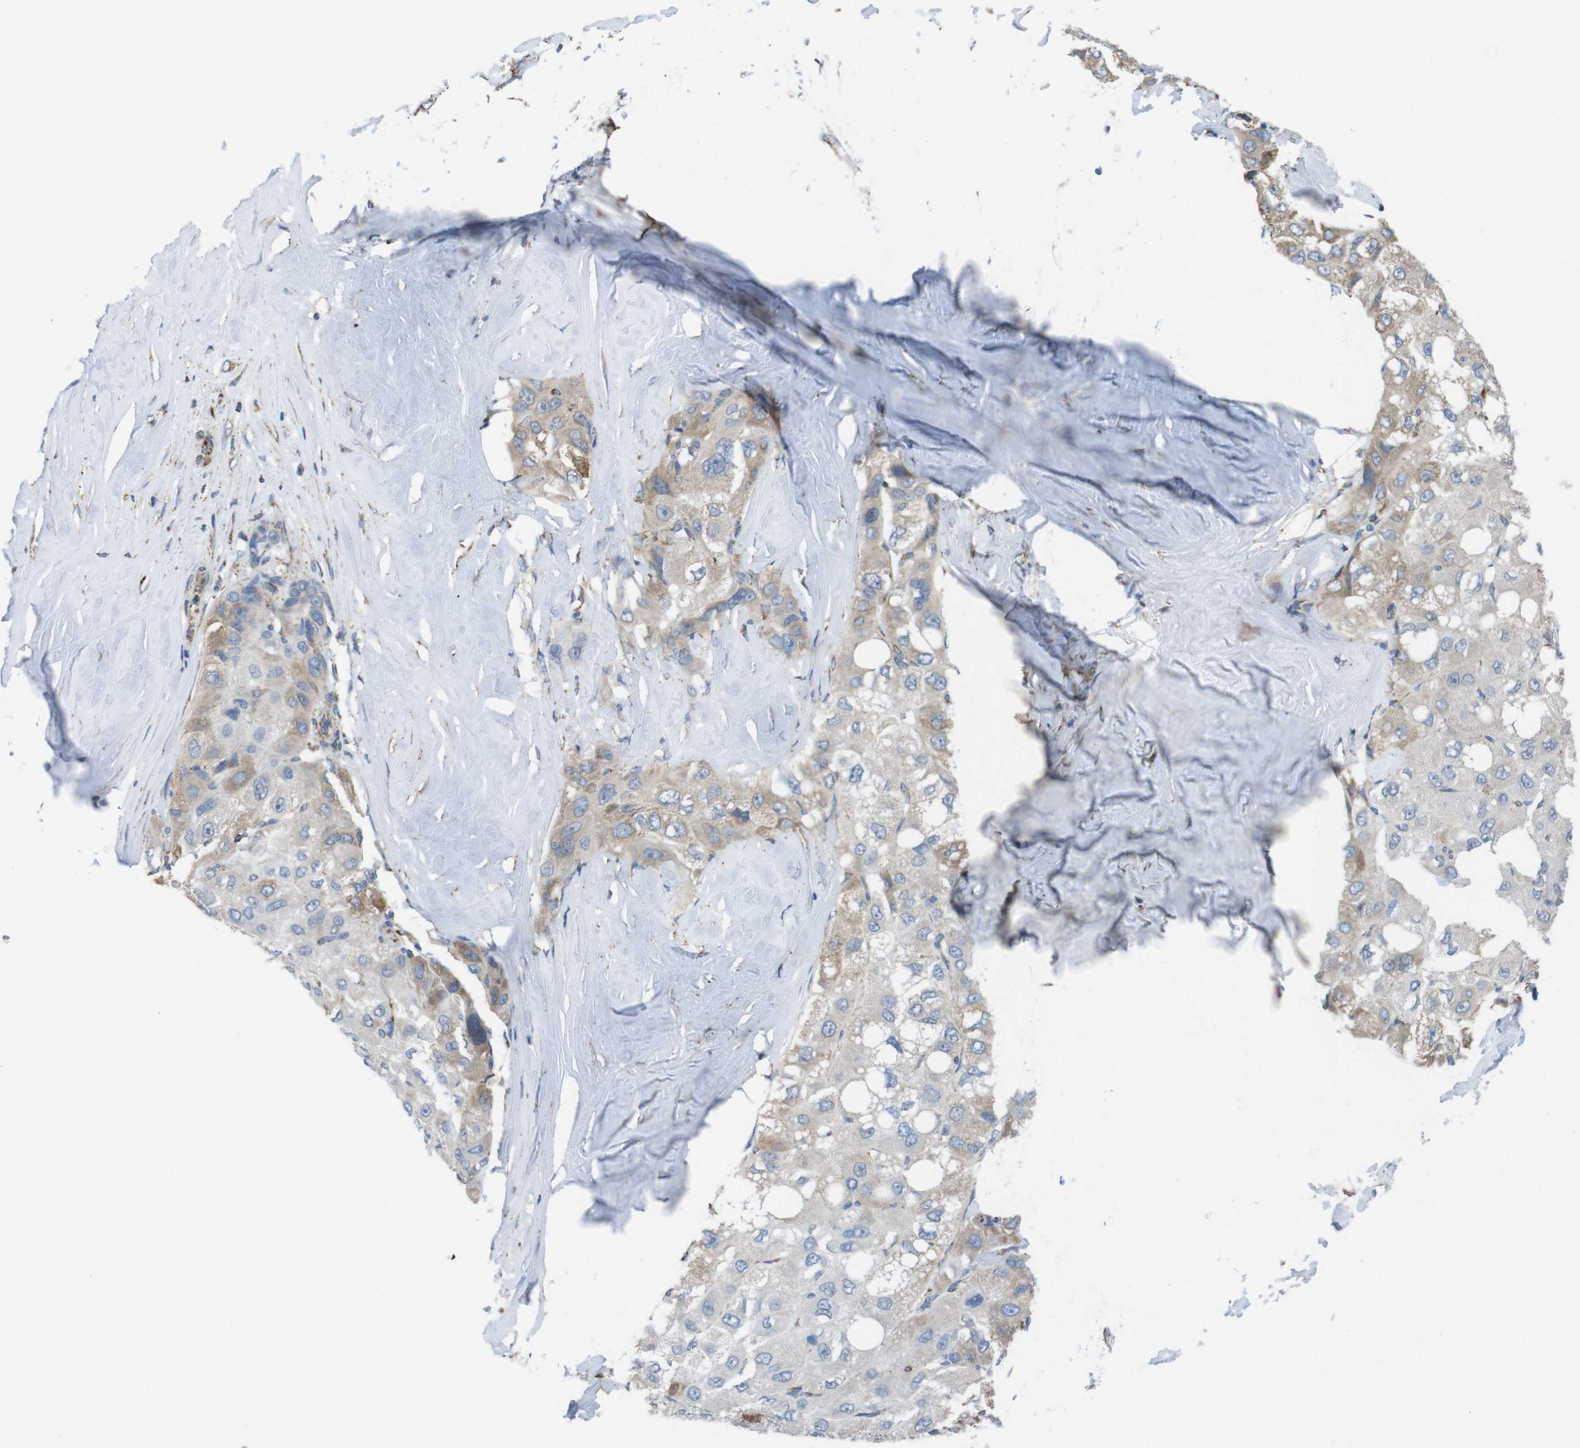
{"staining": {"intensity": "weak", "quantity": "<25%", "location": "cytoplasmic/membranous"}, "tissue": "liver cancer", "cell_type": "Tumor cells", "image_type": "cancer", "snomed": [{"axis": "morphology", "description": "Carcinoma, Hepatocellular, NOS"}, {"axis": "topography", "description": "Liver"}], "caption": "IHC of liver cancer exhibits no expression in tumor cells.", "gene": "GRIK2", "patient": {"sex": "male", "age": 80}}